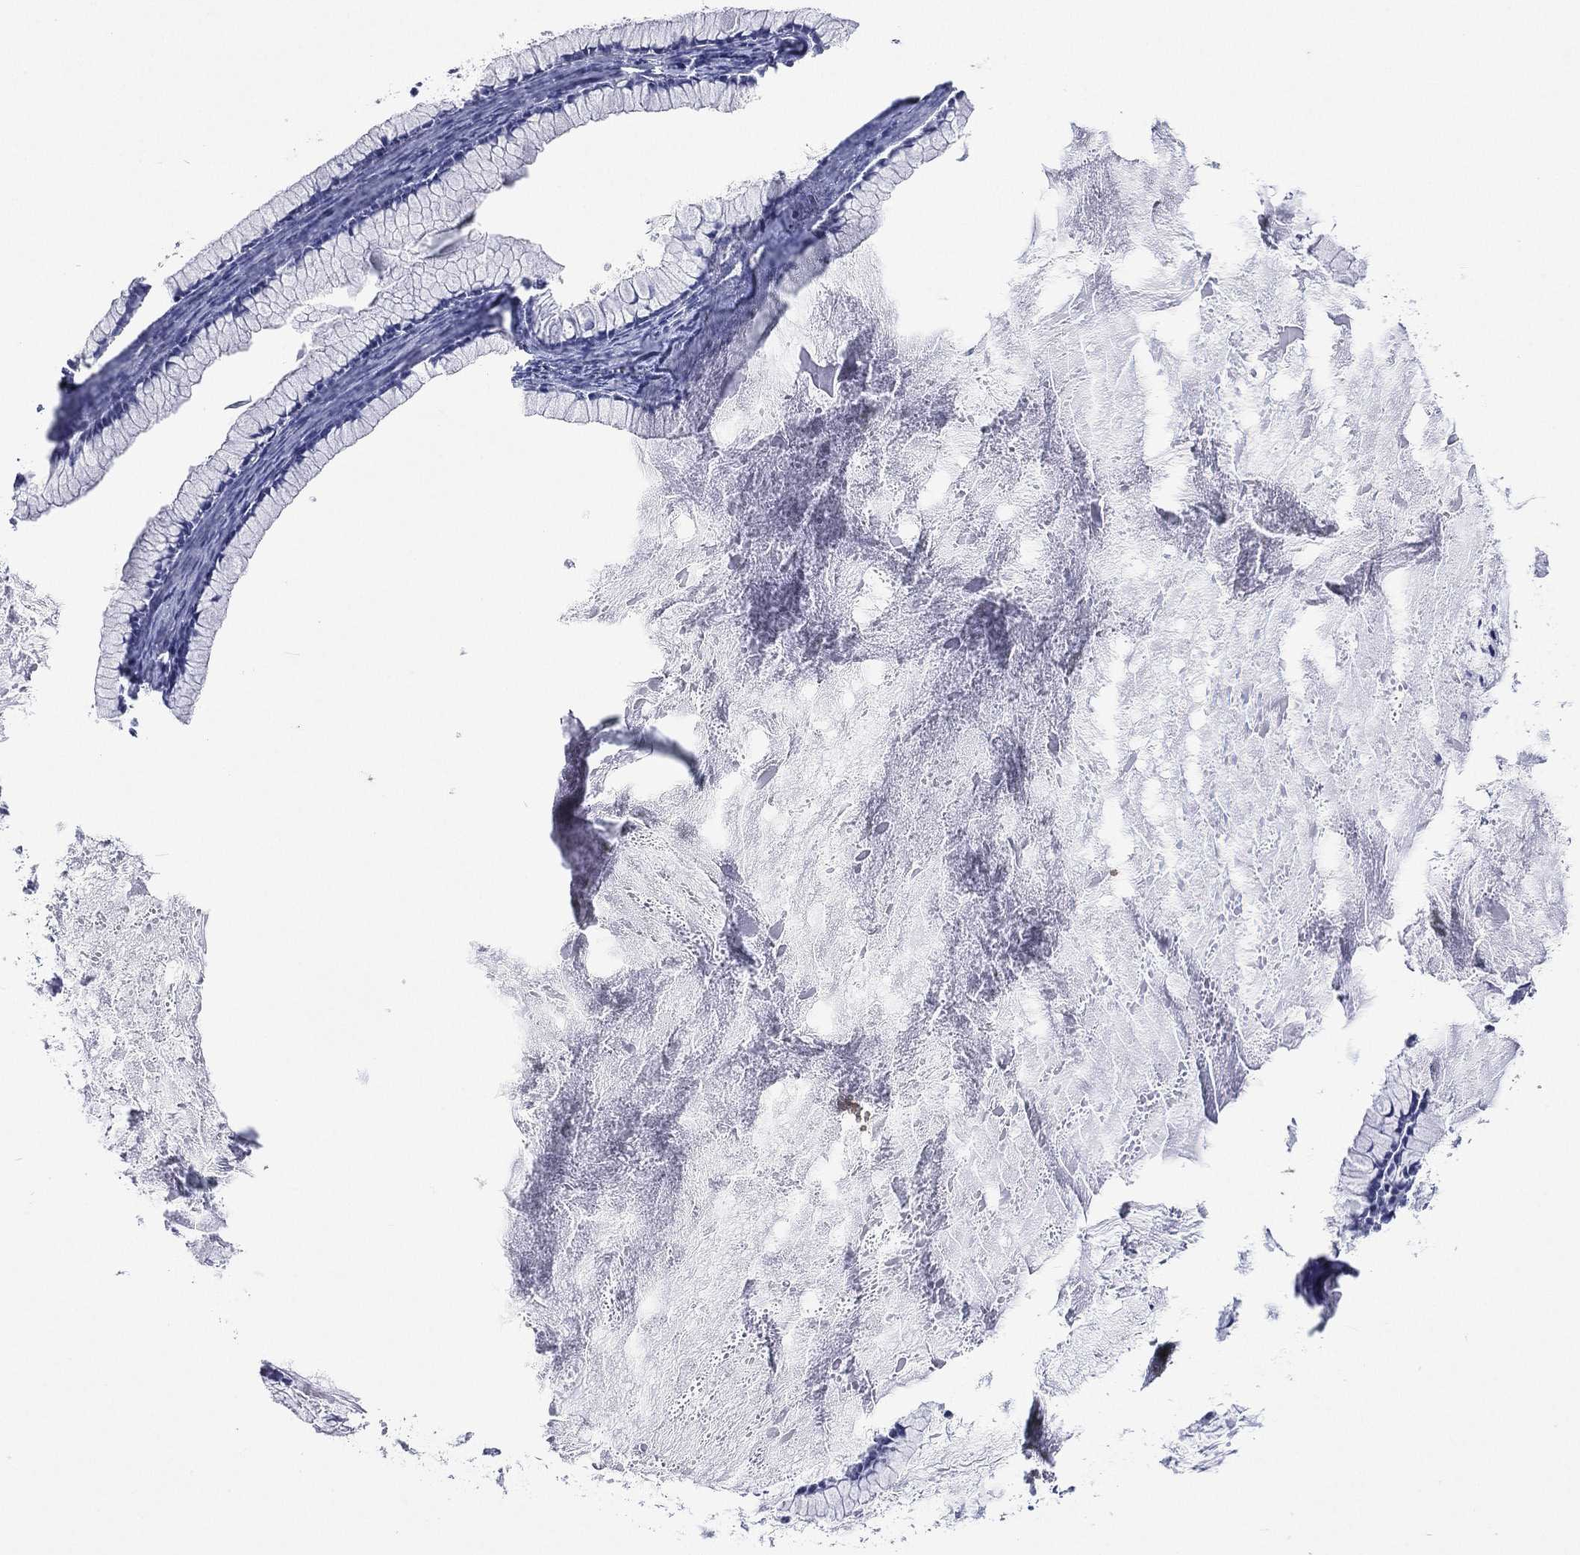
{"staining": {"intensity": "negative", "quantity": "none", "location": "none"}, "tissue": "ovarian cancer", "cell_type": "Tumor cells", "image_type": "cancer", "snomed": [{"axis": "morphology", "description": "Cystadenocarcinoma, mucinous, NOS"}, {"axis": "topography", "description": "Ovary"}], "caption": "Tumor cells show no significant positivity in ovarian cancer.", "gene": "SSX1", "patient": {"sex": "female", "age": 41}}